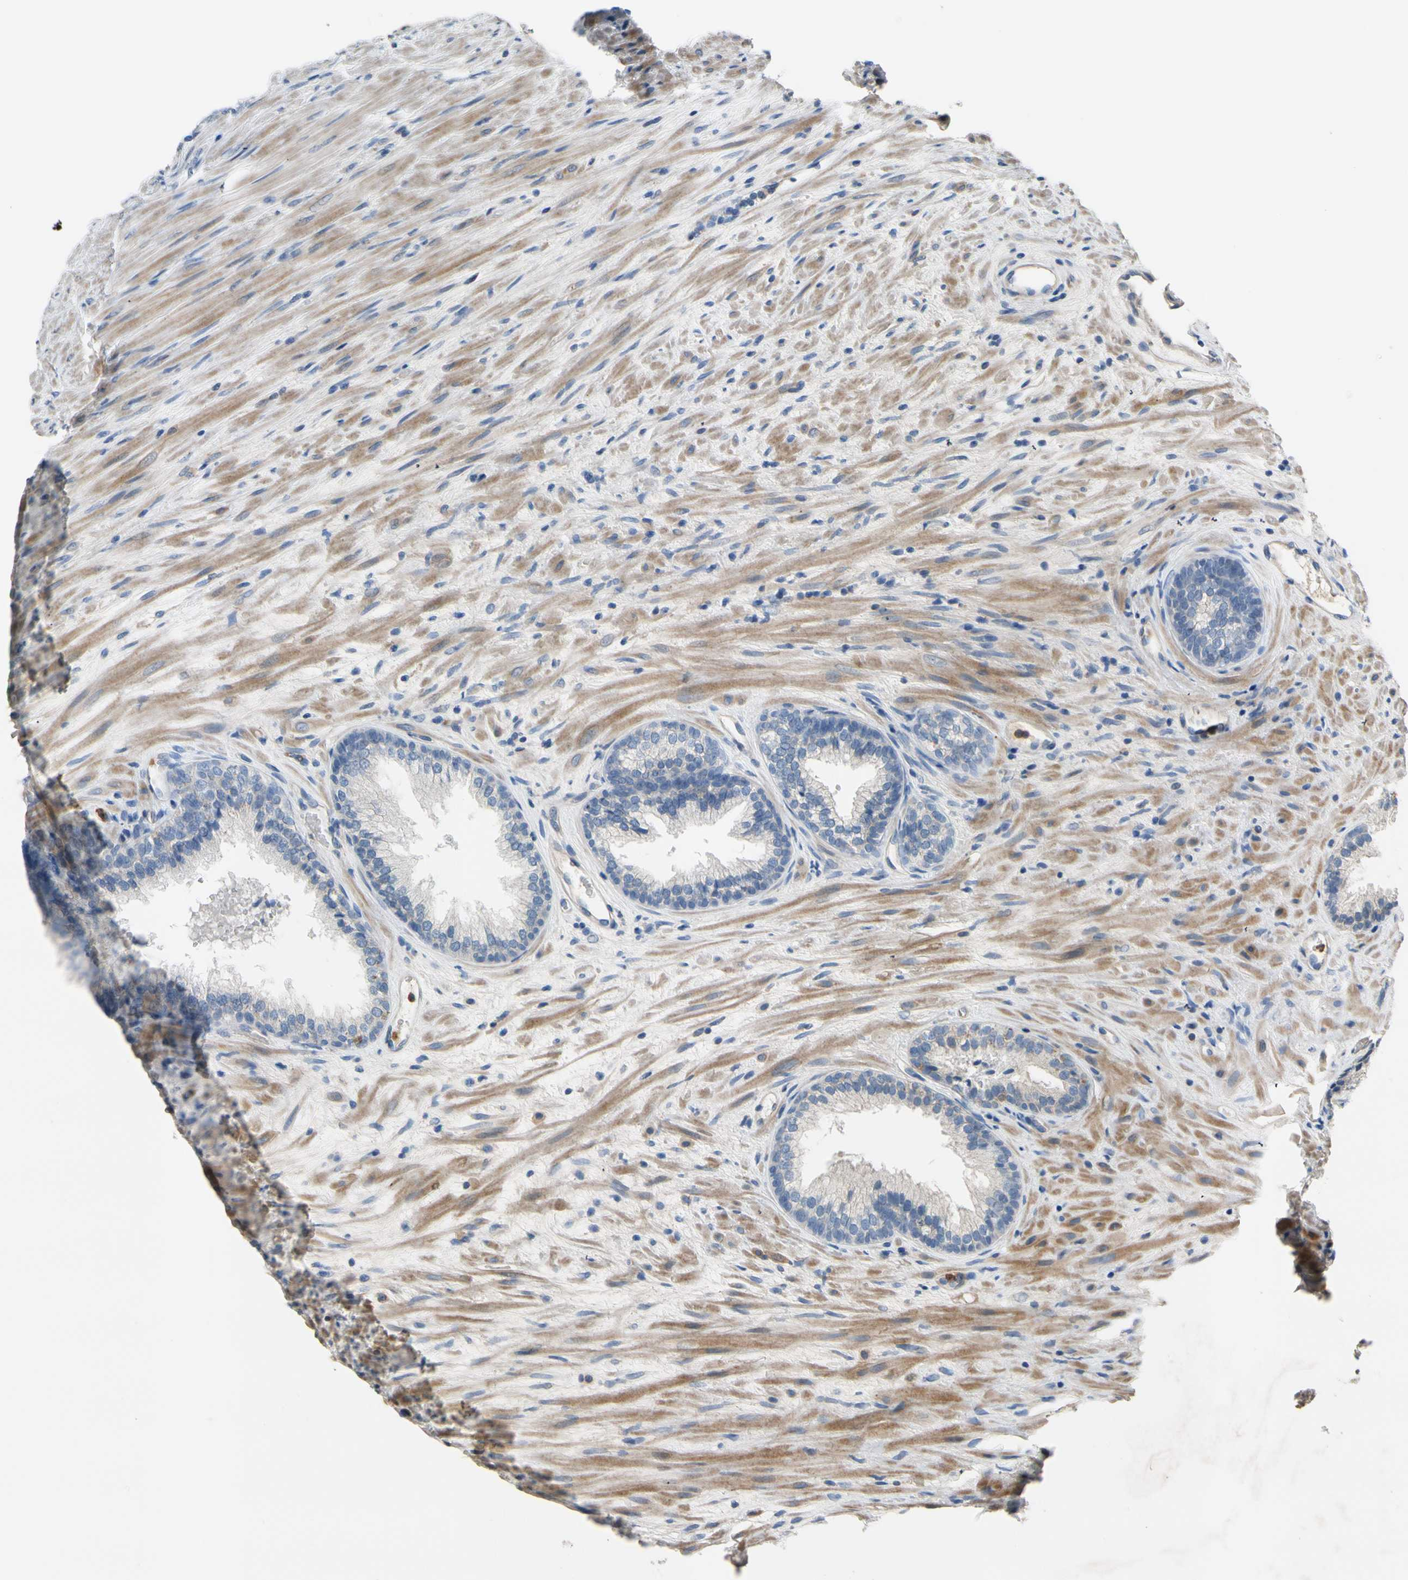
{"staining": {"intensity": "negative", "quantity": "none", "location": "none"}, "tissue": "prostate", "cell_type": "Glandular cells", "image_type": "normal", "snomed": [{"axis": "morphology", "description": "Normal tissue, NOS"}, {"axis": "topography", "description": "Prostate"}], "caption": "Immunohistochemistry (IHC) image of normal prostate: prostate stained with DAB displays no significant protein staining in glandular cells.", "gene": "SIGLEC5", "patient": {"sex": "male", "age": 76}}